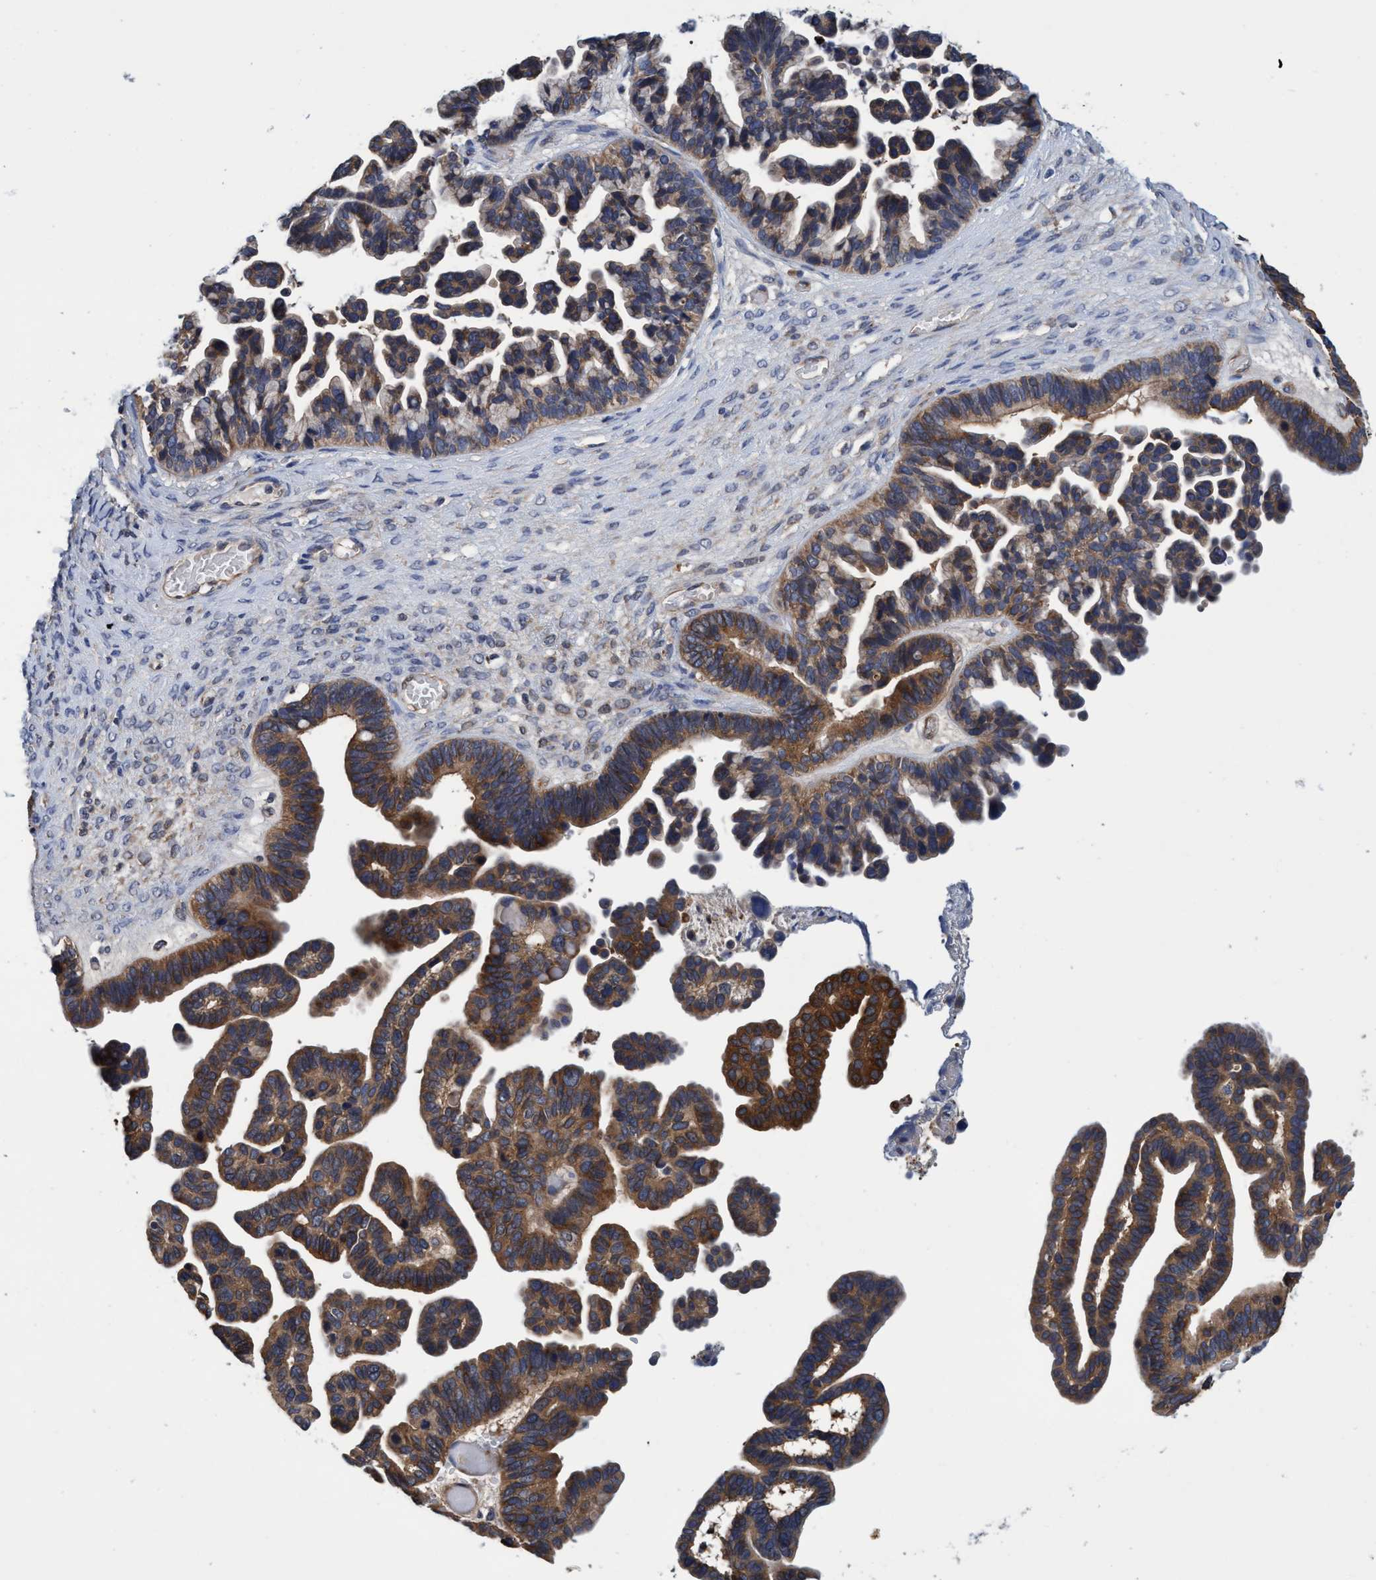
{"staining": {"intensity": "moderate", "quantity": ">75%", "location": "cytoplasmic/membranous"}, "tissue": "ovarian cancer", "cell_type": "Tumor cells", "image_type": "cancer", "snomed": [{"axis": "morphology", "description": "Cystadenocarcinoma, serous, NOS"}, {"axis": "topography", "description": "Ovary"}], "caption": "About >75% of tumor cells in ovarian cancer (serous cystadenocarcinoma) reveal moderate cytoplasmic/membranous protein staining as visualized by brown immunohistochemical staining.", "gene": "CALCOCO2", "patient": {"sex": "female", "age": 56}}